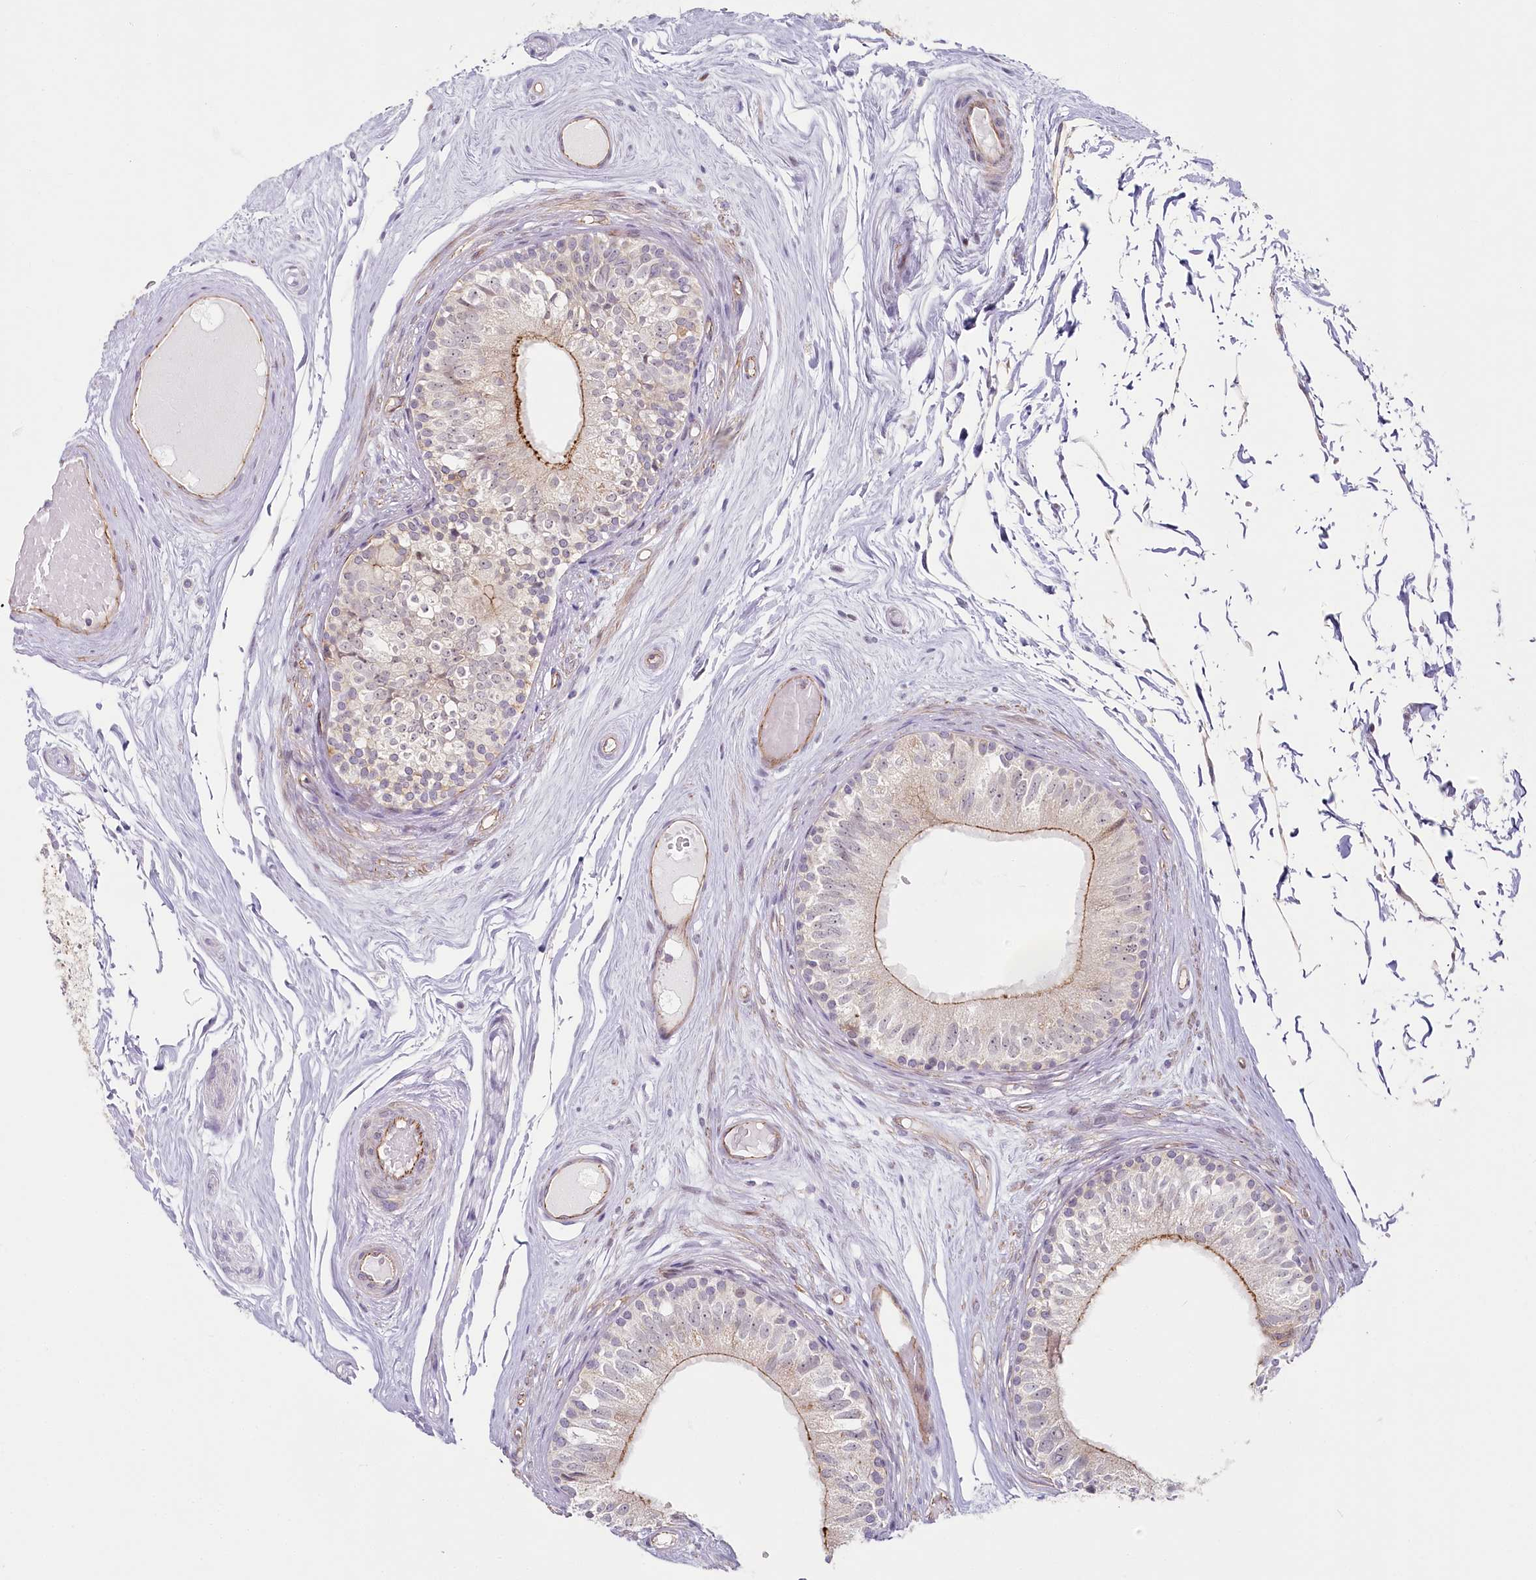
{"staining": {"intensity": "moderate", "quantity": "<25%", "location": "cytoplasmic/membranous"}, "tissue": "epididymis", "cell_type": "Glandular cells", "image_type": "normal", "snomed": [{"axis": "morphology", "description": "Normal tissue, NOS"}, {"axis": "topography", "description": "Epididymis"}], "caption": "A high-resolution image shows immunohistochemistry (IHC) staining of unremarkable epididymis, which displays moderate cytoplasmic/membranous staining in about <25% of glandular cells.", "gene": "ABHD8", "patient": {"sex": "male", "age": 79}}